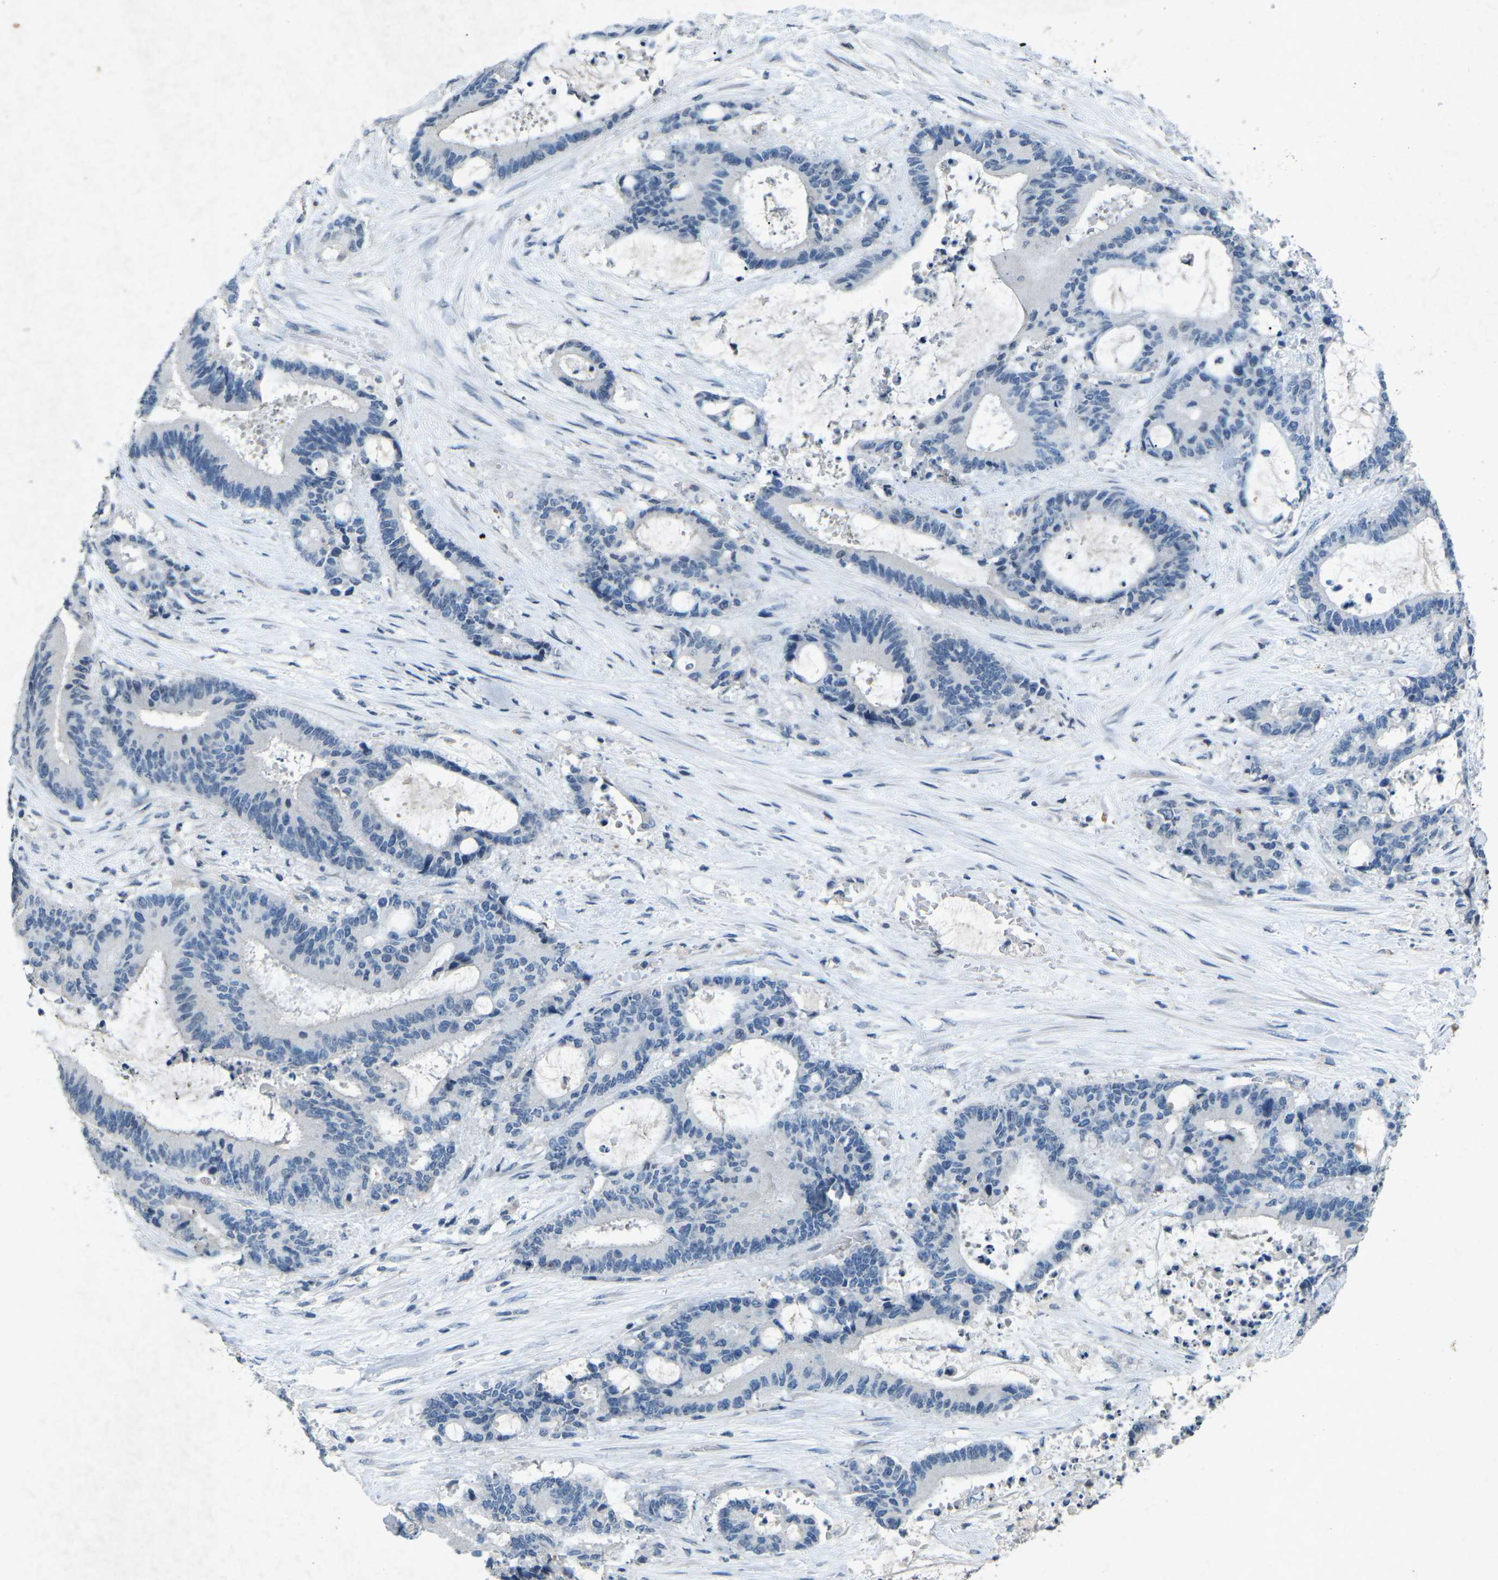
{"staining": {"intensity": "negative", "quantity": "none", "location": "none"}, "tissue": "liver cancer", "cell_type": "Tumor cells", "image_type": "cancer", "snomed": [{"axis": "morphology", "description": "Normal tissue, NOS"}, {"axis": "morphology", "description": "Cholangiocarcinoma"}, {"axis": "topography", "description": "Liver"}, {"axis": "topography", "description": "Peripheral nerve tissue"}], "caption": "High power microscopy micrograph of an immunohistochemistry (IHC) histopathology image of liver cancer, revealing no significant expression in tumor cells. (Immunohistochemistry (ihc), brightfield microscopy, high magnification).", "gene": "A1BG", "patient": {"sex": "female", "age": 73}}